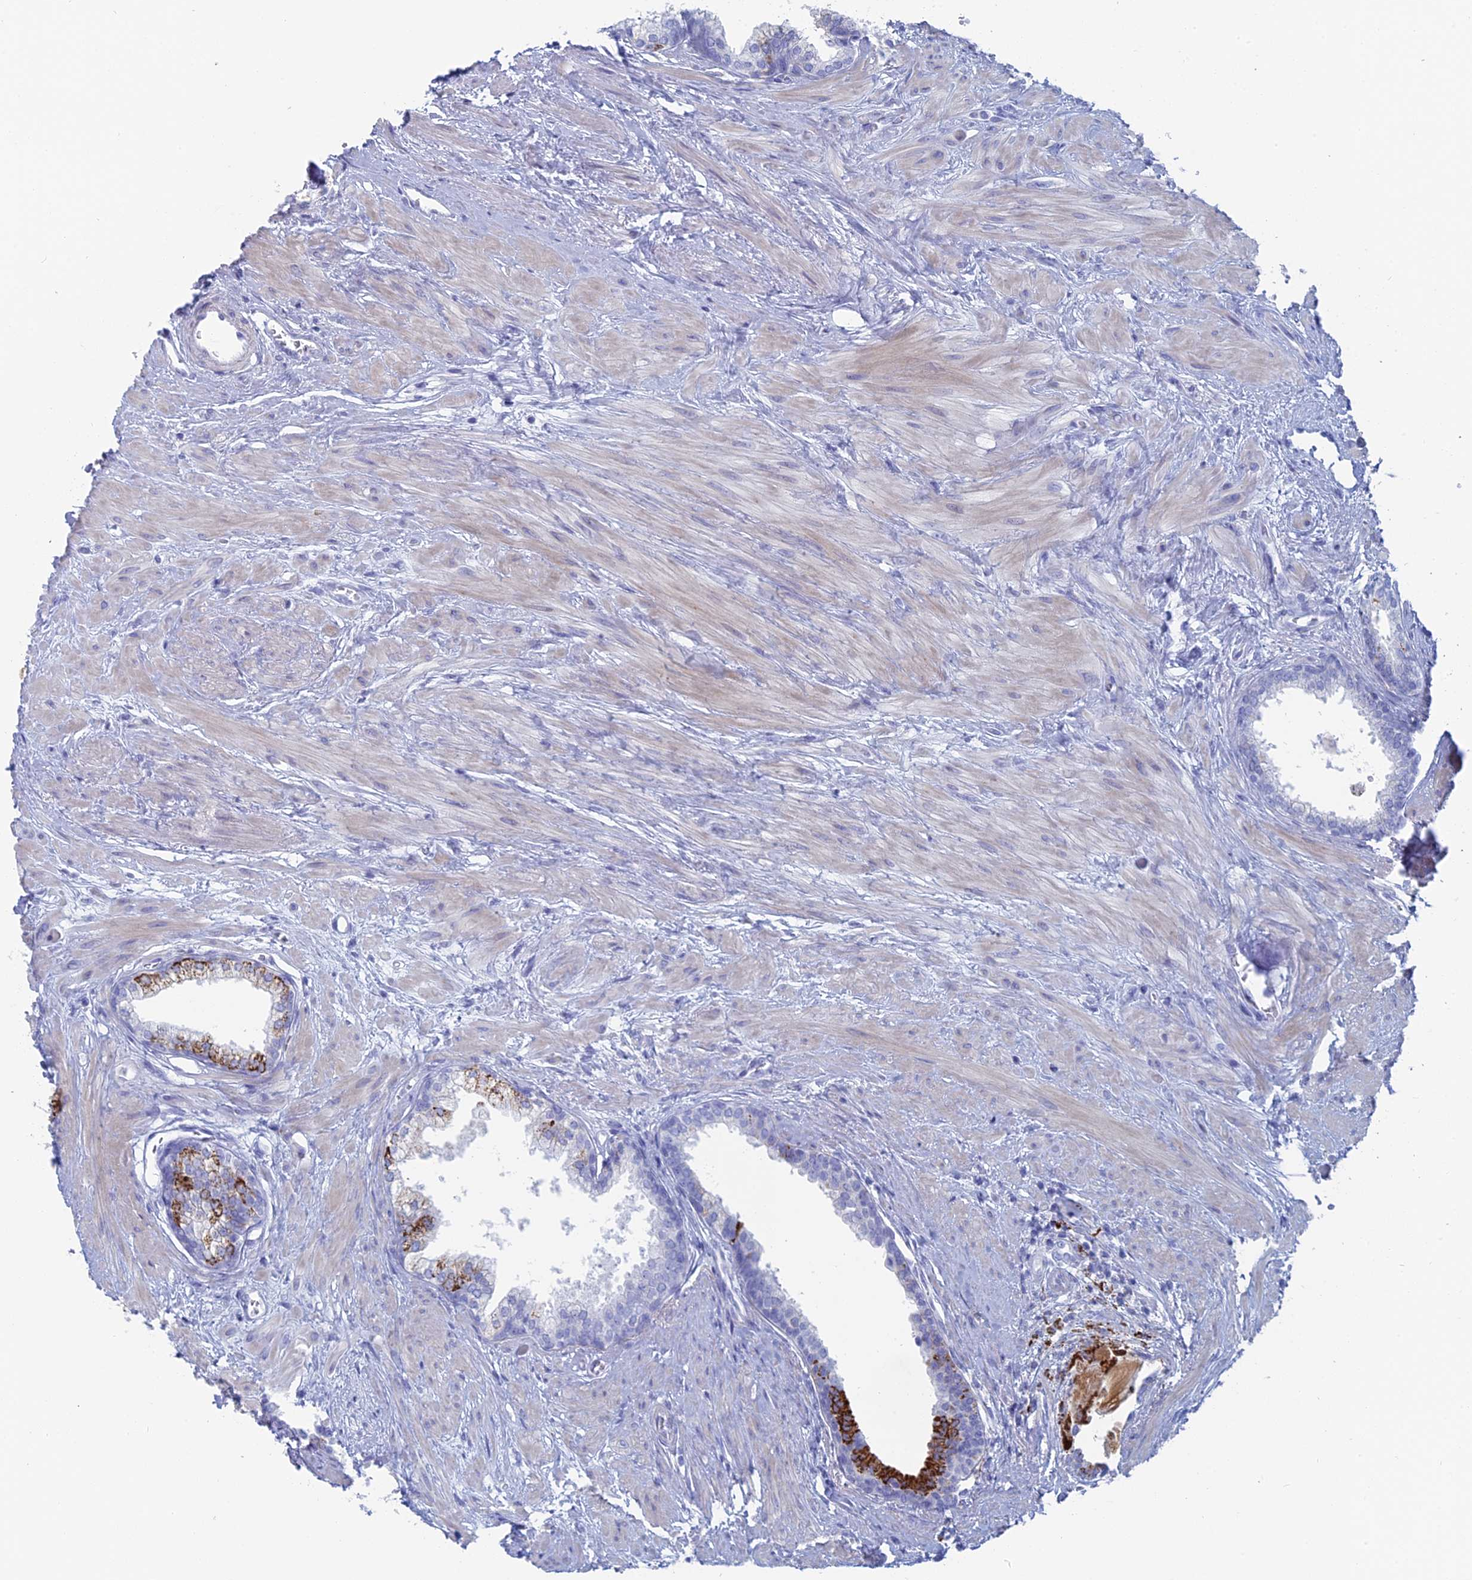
{"staining": {"intensity": "strong", "quantity": "<25%", "location": "cytoplasmic/membranous"}, "tissue": "prostate", "cell_type": "Glandular cells", "image_type": "normal", "snomed": [{"axis": "morphology", "description": "Normal tissue, NOS"}, {"axis": "topography", "description": "Prostate"}], "caption": "DAB immunohistochemical staining of unremarkable human prostate displays strong cytoplasmic/membranous protein staining in approximately <25% of glandular cells.", "gene": "ALMS1", "patient": {"sex": "male", "age": 57}}